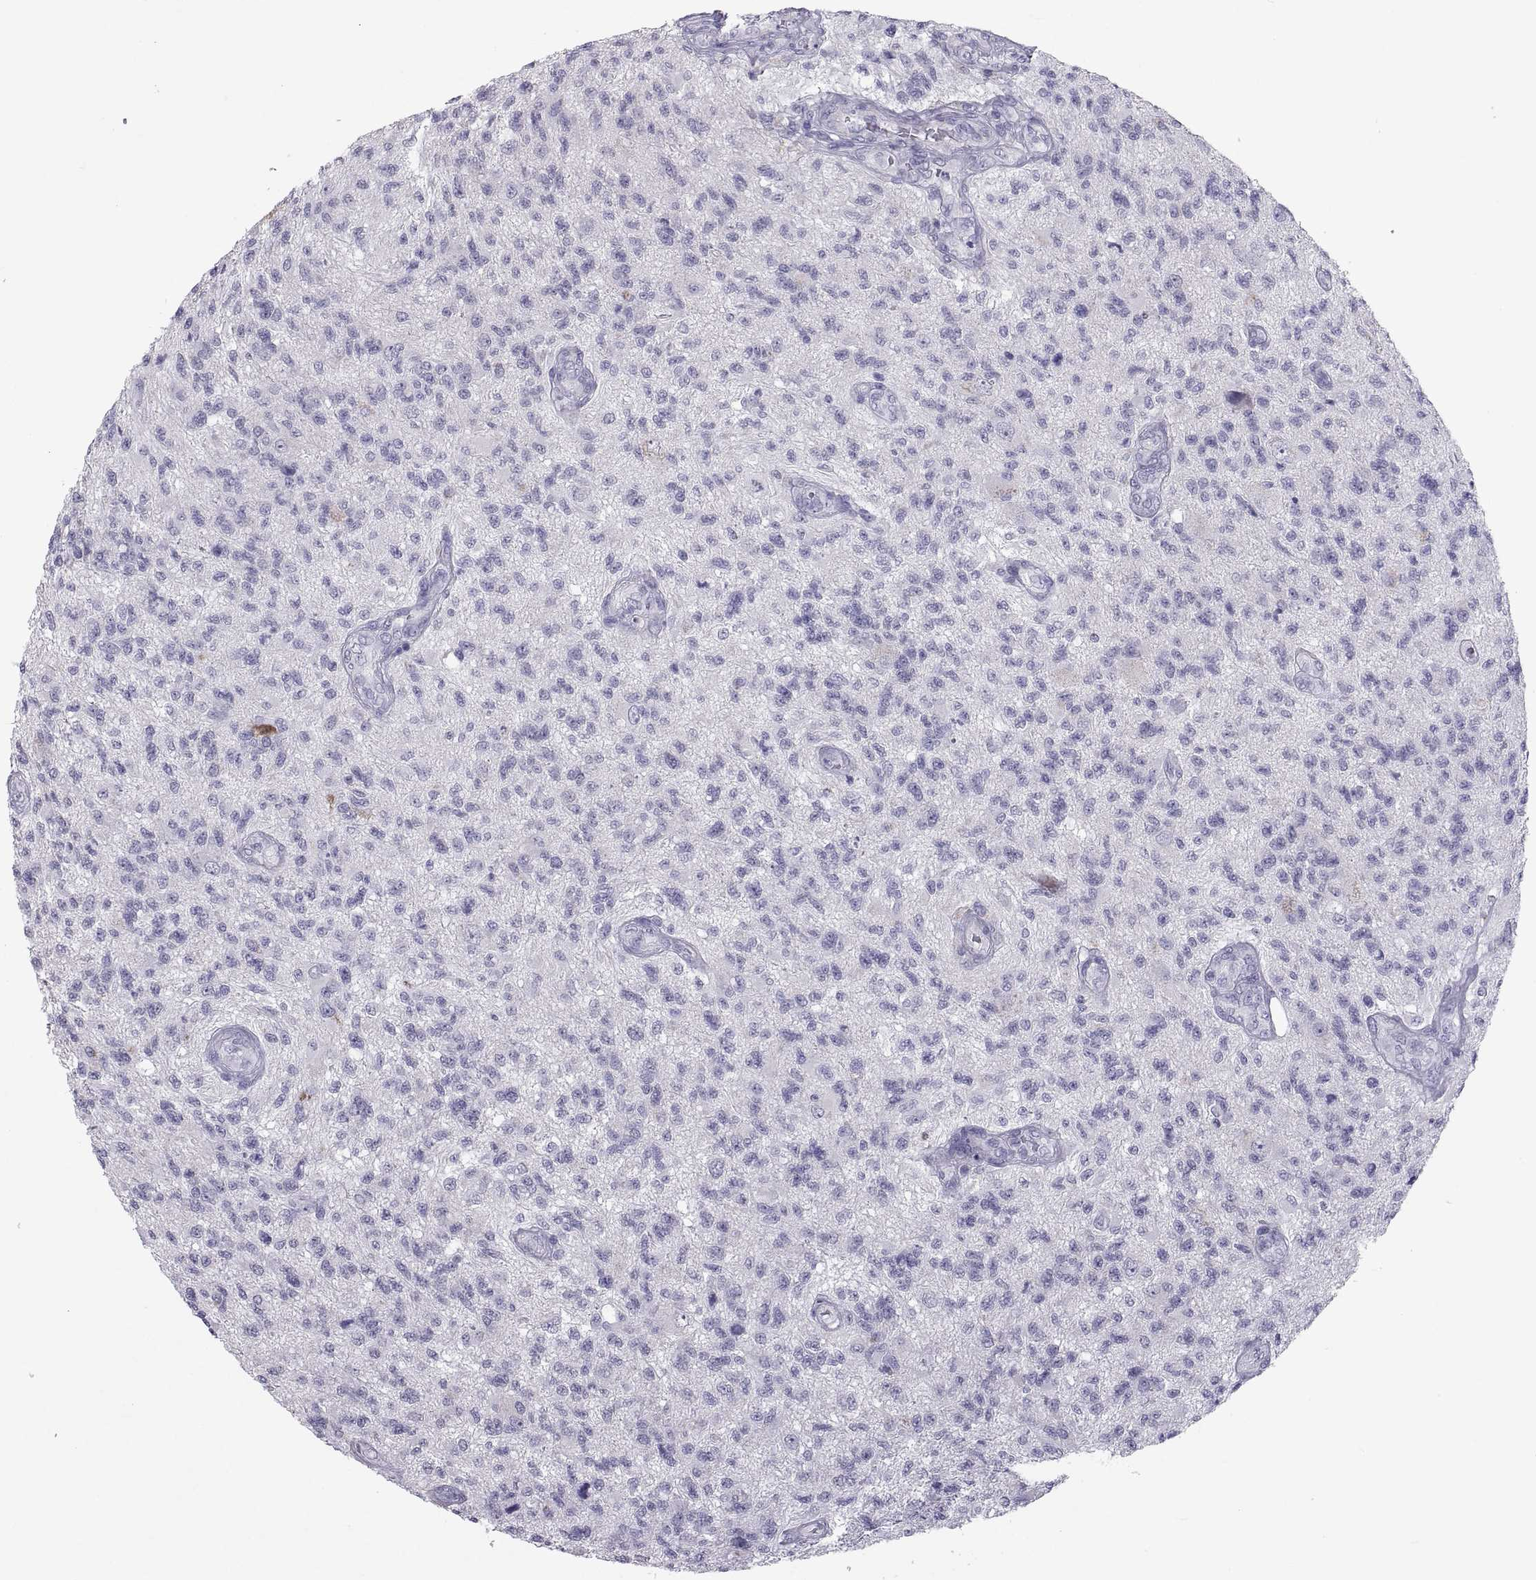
{"staining": {"intensity": "negative", "quantity": "none", "location": "none"}, "tissue": "glioma", "cell_type": "Tumor cells", "image_type": "cancer", "snomed": [{"axis": "morphology", "description": "Glioma, malignant, High grade"}, {"axis": "topography", "description": "Brain"}], "caption": "A histopathology image of malignant glioma (high-grade) stained for a protein demonstrates no brown staining in tumor cells.", "gene": "IGSF1", "patient": {"sex": "male", "age": 56}}